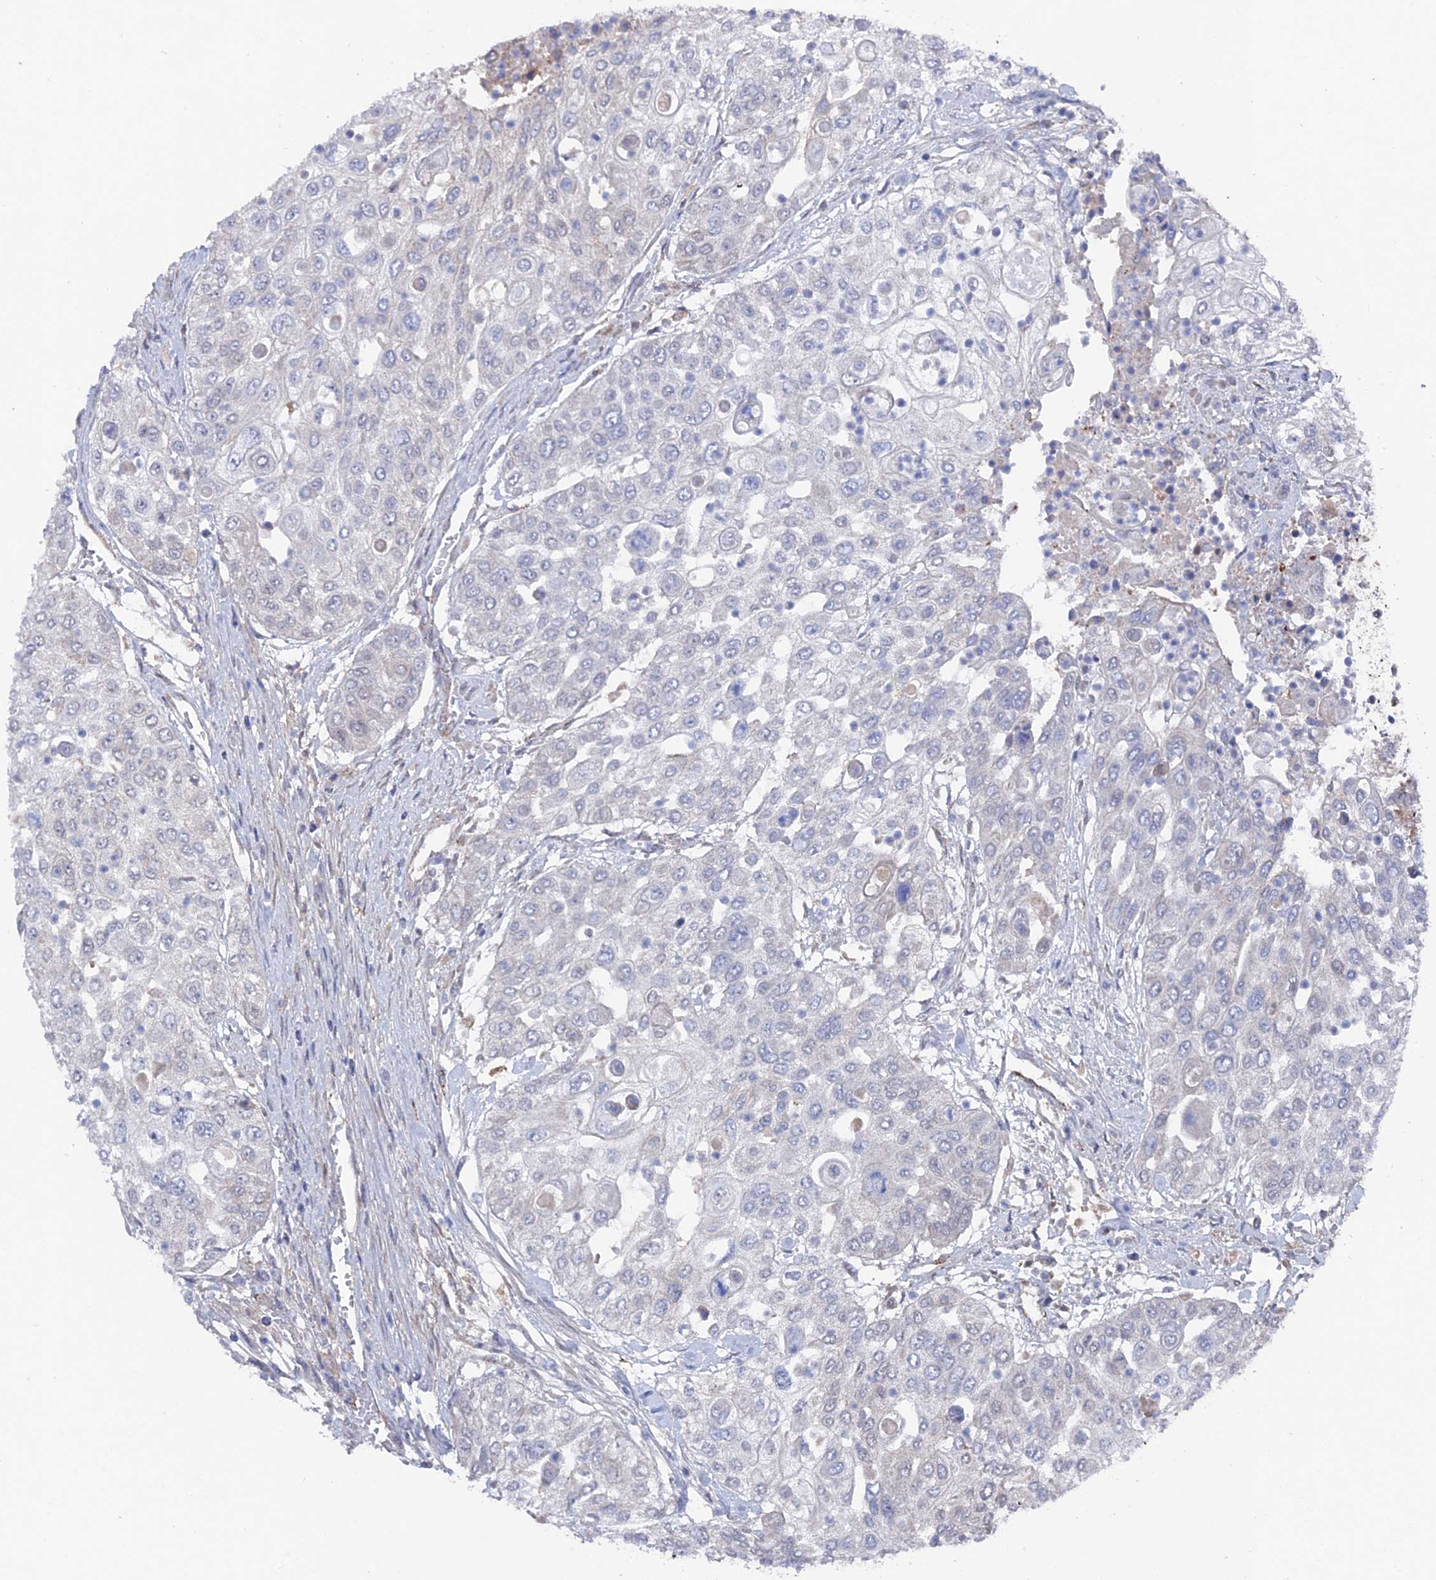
{"staining": {"intensity": "negative", "quantity": "none", "location": "none"}, "tissue": "urothelial cancer", "cell_type": "Tumor cells", "image_type": "cancer", "snomed": [{"axis": "morphology", "description": "Urothelial carcinoma, High grade"}, {"axis": "topography", "description": "Urinary bladder"}], "caption": "The micrograph displays no staining of tumor cells in urothelial cancer.", "gene": "UNC5D", "patient": {"sex": "female", "age": 79}}